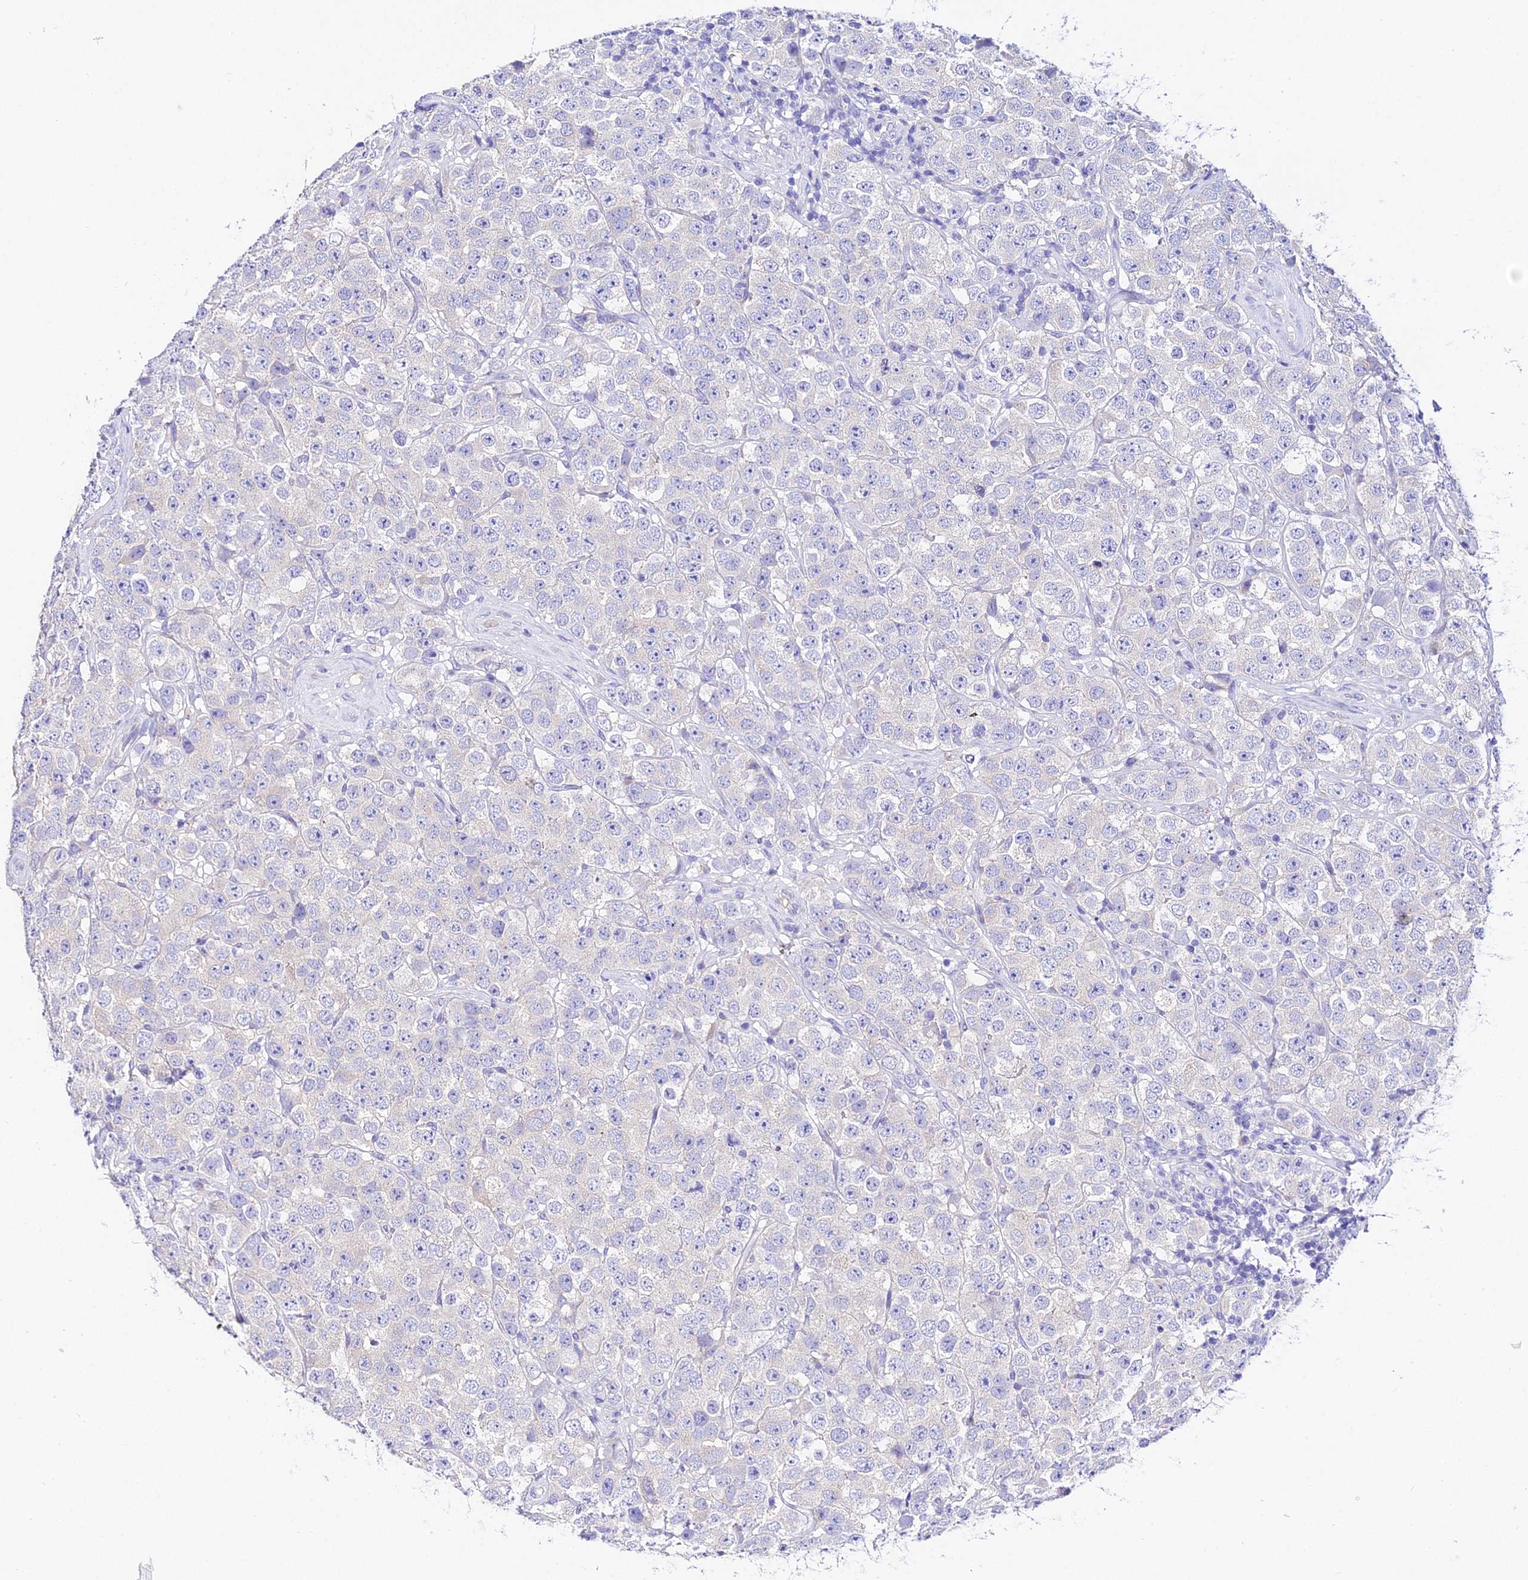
{"staining": {"intensity": "negative", "quantity": "none", "location": "none"}, "tissue": "testis cancer", "cell_type": "Tumor cells", "image_type": "cancer", "snomed": [{"axis": "morphology", "description": "Seminoma, NOS"}, {"axis": "topography", "description": "Testis"}], "caption": "IHC photomicrograph of human testis cancer stained for a protein (brown), which displays no positivity in tumor cells.", "gene": "TMEM117", "patient": {"sex": "male", "age": 28}}